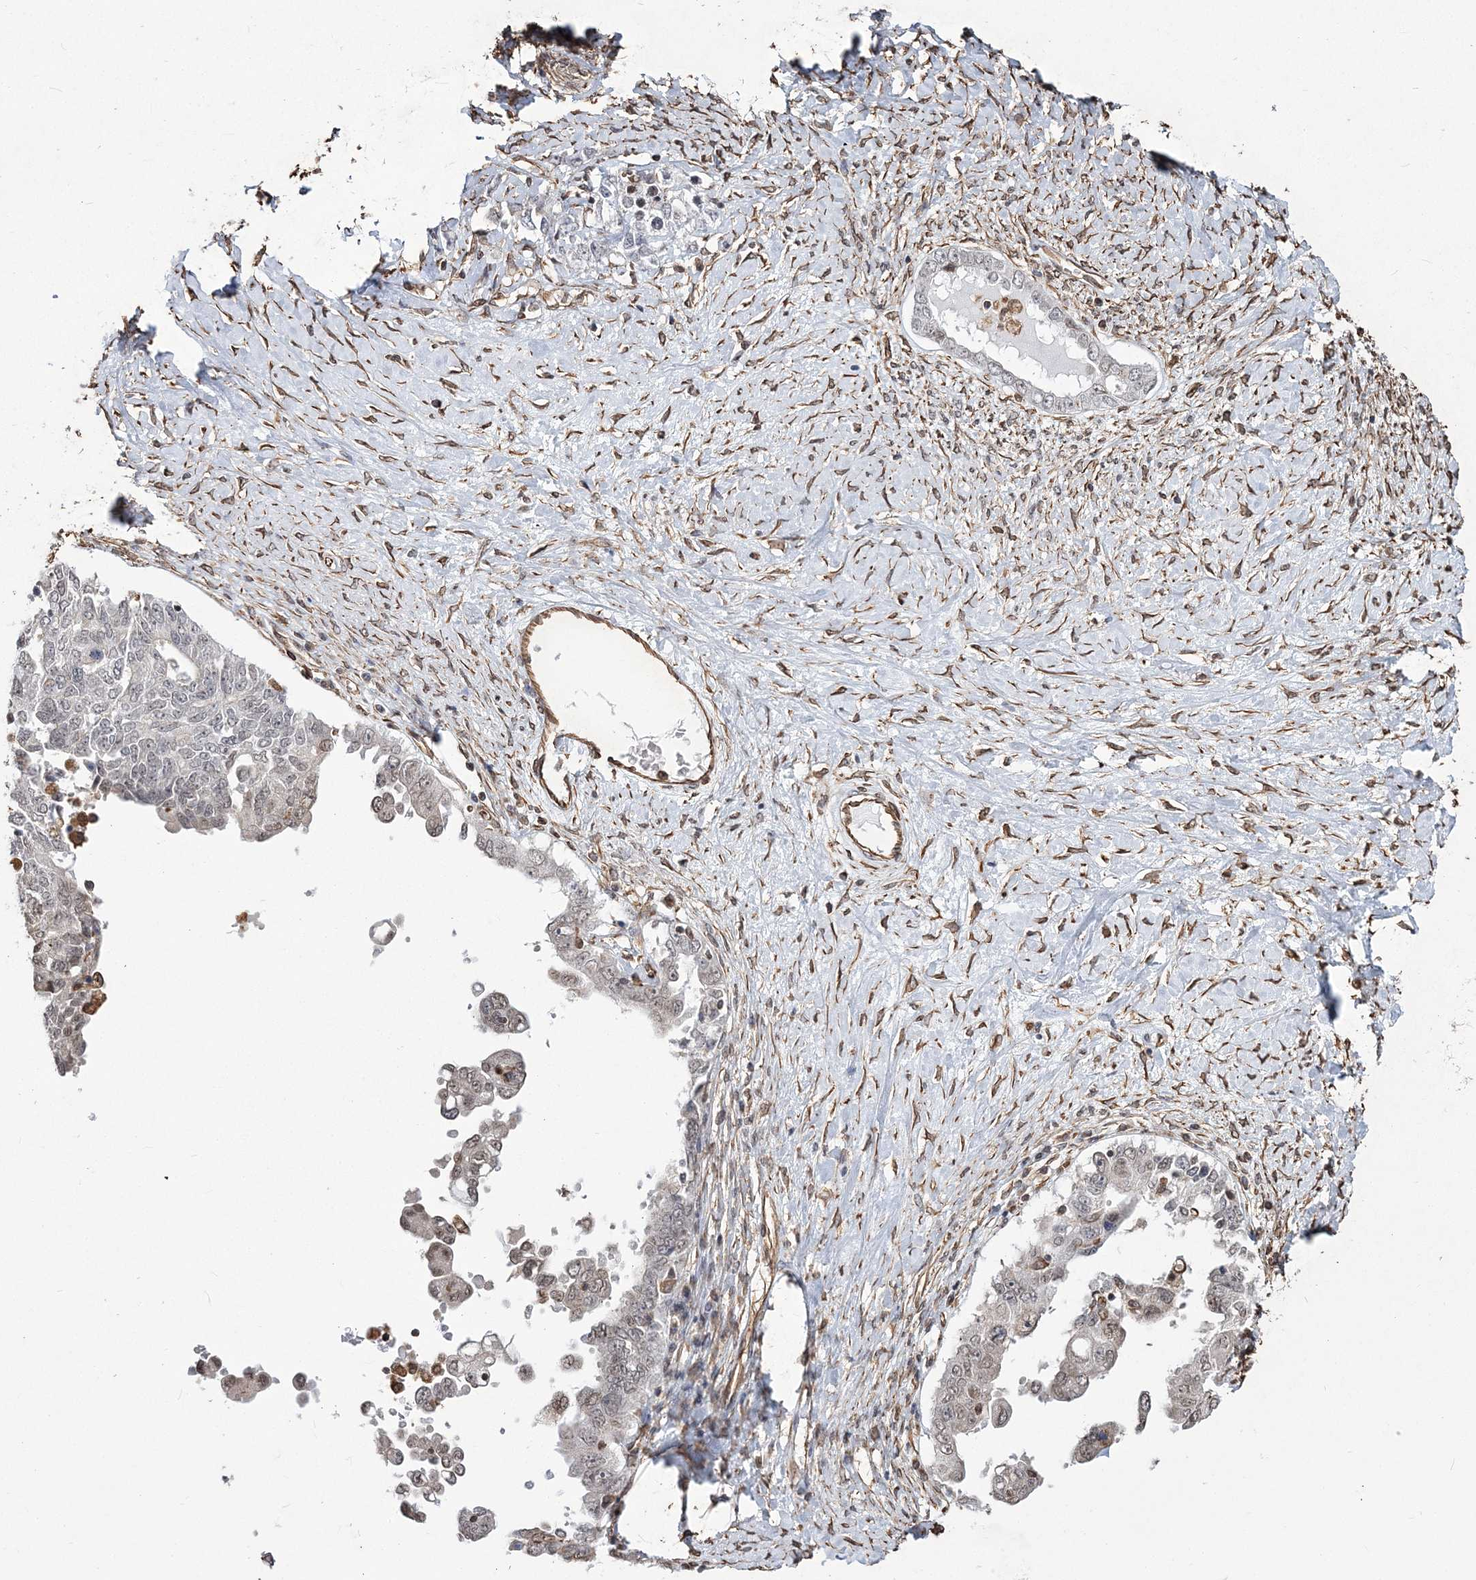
{"staining": {"intensity": "weak", "quantity": "<25%", "location": "nuclear"}, "tissue": "ovarian cancer", "cell_type": "Tumor cells", "image_type": "cancer", "snomed": [{"axis": "morphology", "description": "Carcinoma, endometroid"}, {"axis": "topography", "description": "Ovary"}], "caption": "This is a image of immunohistochemistry staining of endometroid carcinoma (ovarian), which shows no staining in tumor cells.", "gene": "ATP11B", "patient": {"sex": "female", "age": 62}}